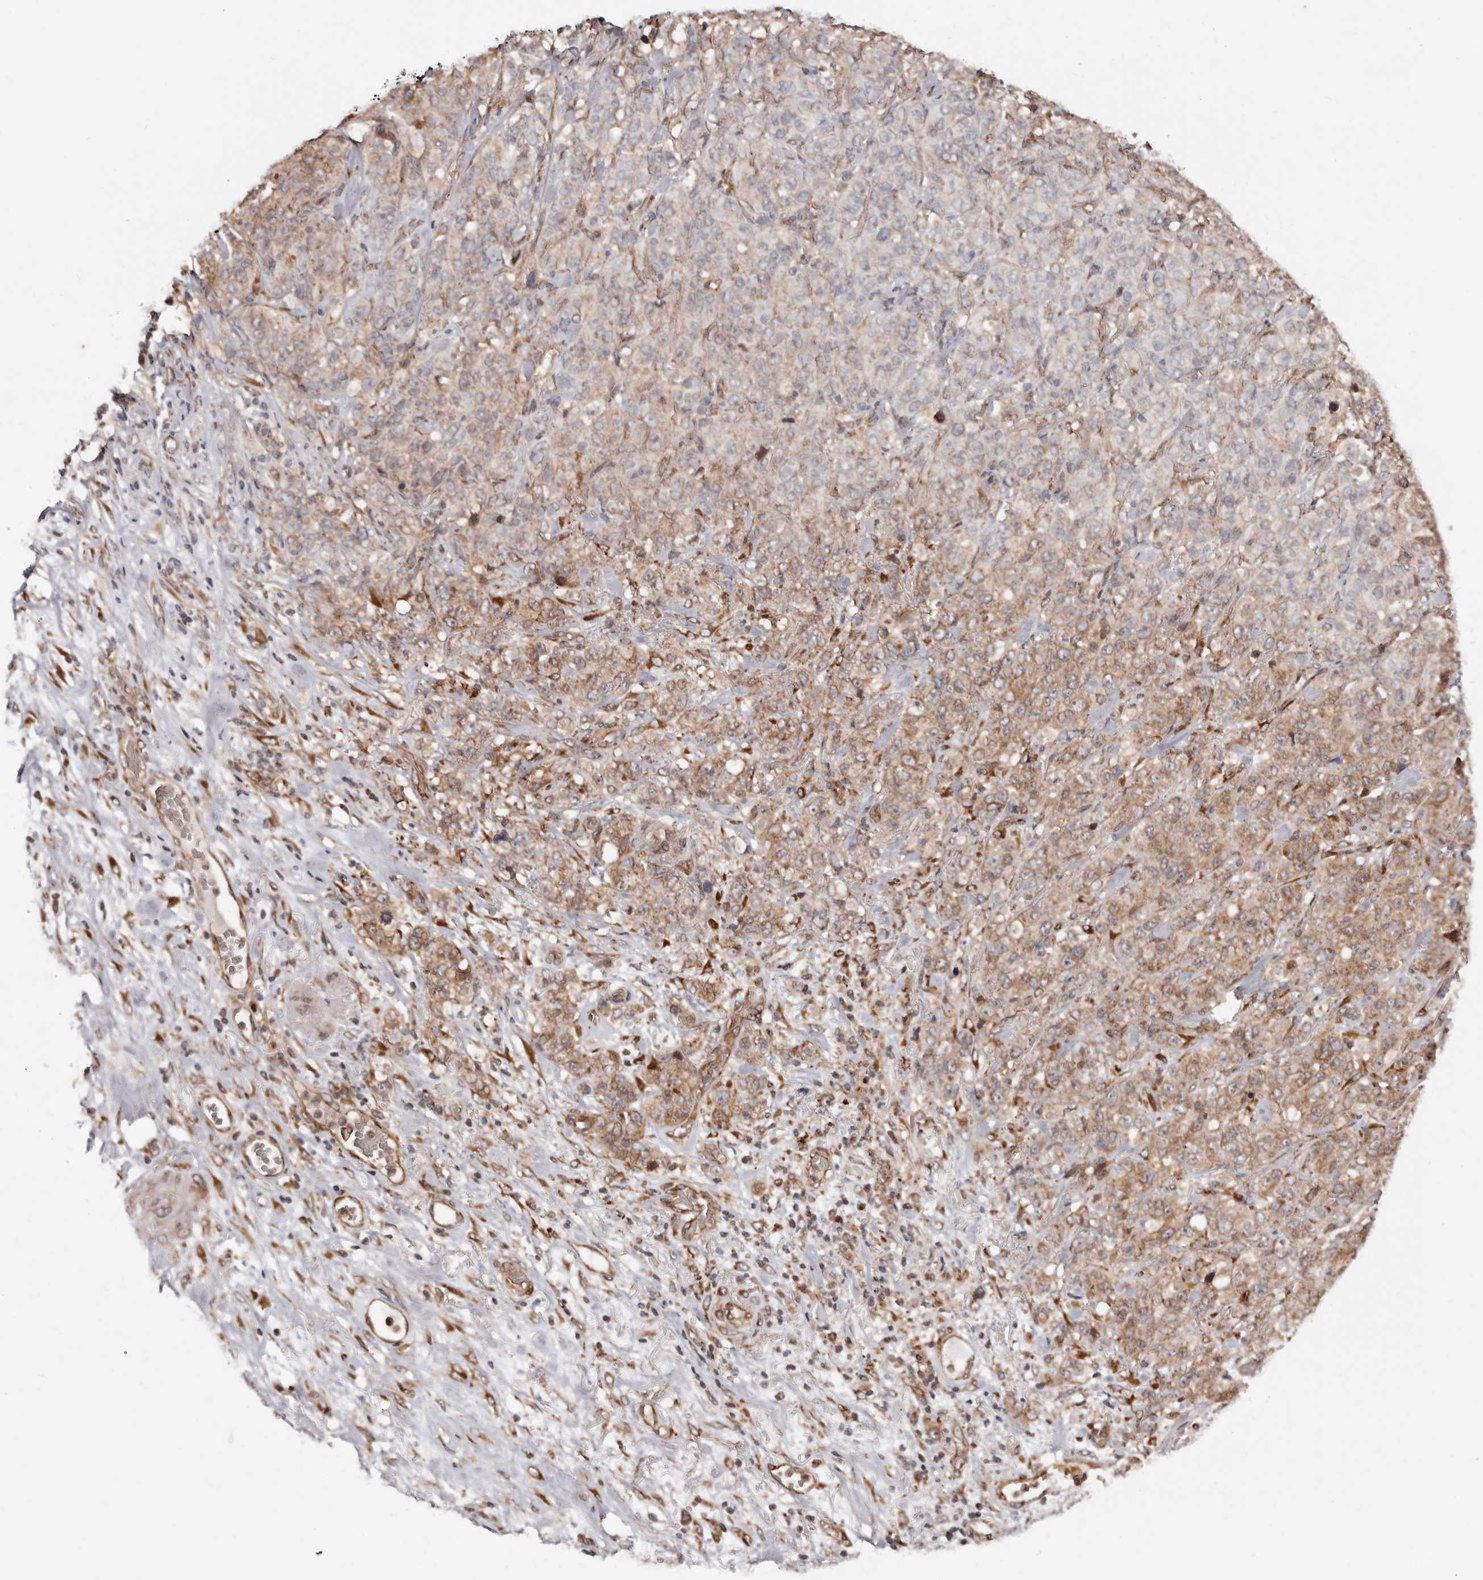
{"staining": {"intensity": "moderate", "quantity": "25%-75%", "location": "cytoplasmic/membranous"}, "tissue": "stomach cancer", "cell_type": "Tumor cells", "image_type": "cancer", "snomed": [{"axis": "morphology", "description": "Adenocarcinoma, NOS"}, {"axis": "topography", "description": "Stomach"}], "caption": "A medium amount of moderate cytoplasmic/membranous positivity is appreciated in about 25%-75% of tumor cells in stomach cancer (adenocarcinoma) tissue.", "gene": "GPR27", "patient": {"sex": "male", "age": 48}}